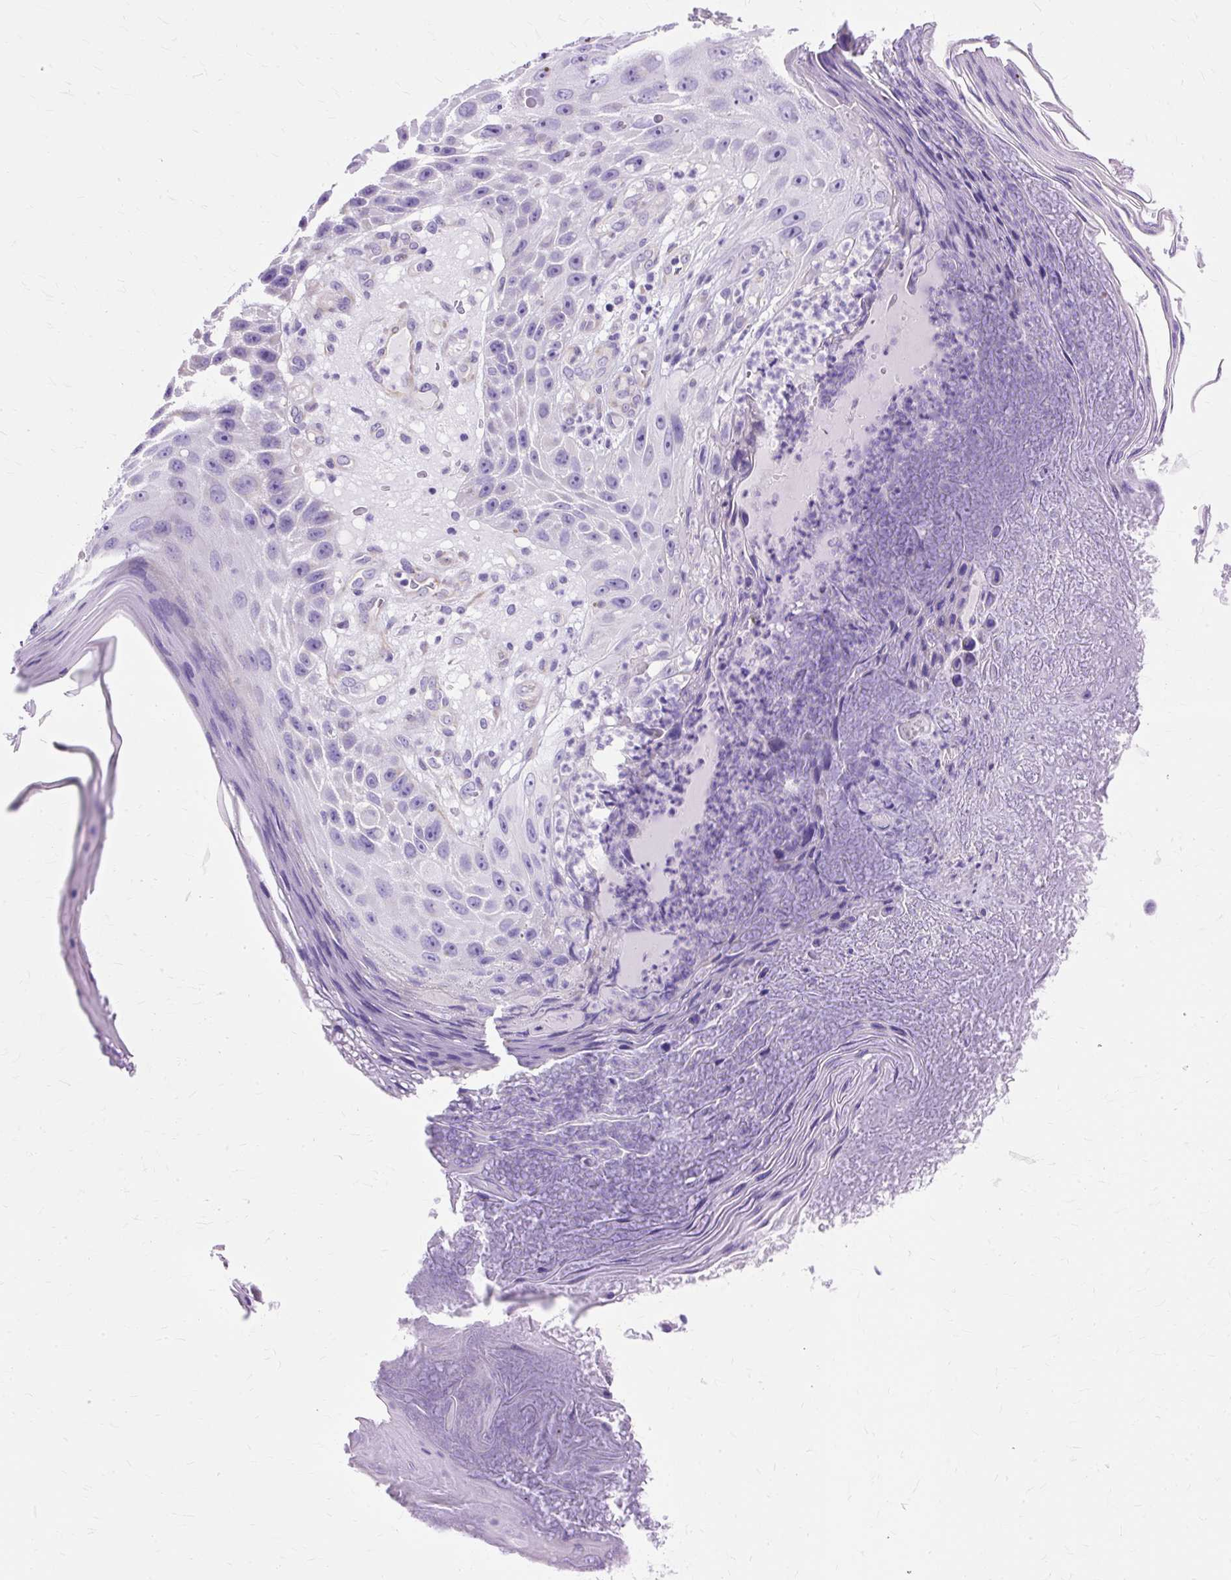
{"staining": {"intensity": "negative", "quantity": "none", "location": "none"}, "tissue": "skin cancer", "cell_type": "Tumor cells", "image_type": "cancer", "snomed": [{"axis": "morphology", "description": "Squamous cell carcinoma, NOS"}, {"axis": "topography", "description": "Skin"}], "caption": "This is a photomicrograph of IHC staining of skin squamous cell carcinoma, which shows no positivity in tumor cells. (DAB (3,3'-diaminobenzidine) immunohistochemistry (IHC) visualized using brightfield microscopy, high magnification).", "gene": "MYO6", "patient": {"sex": "female", "age": 88}}